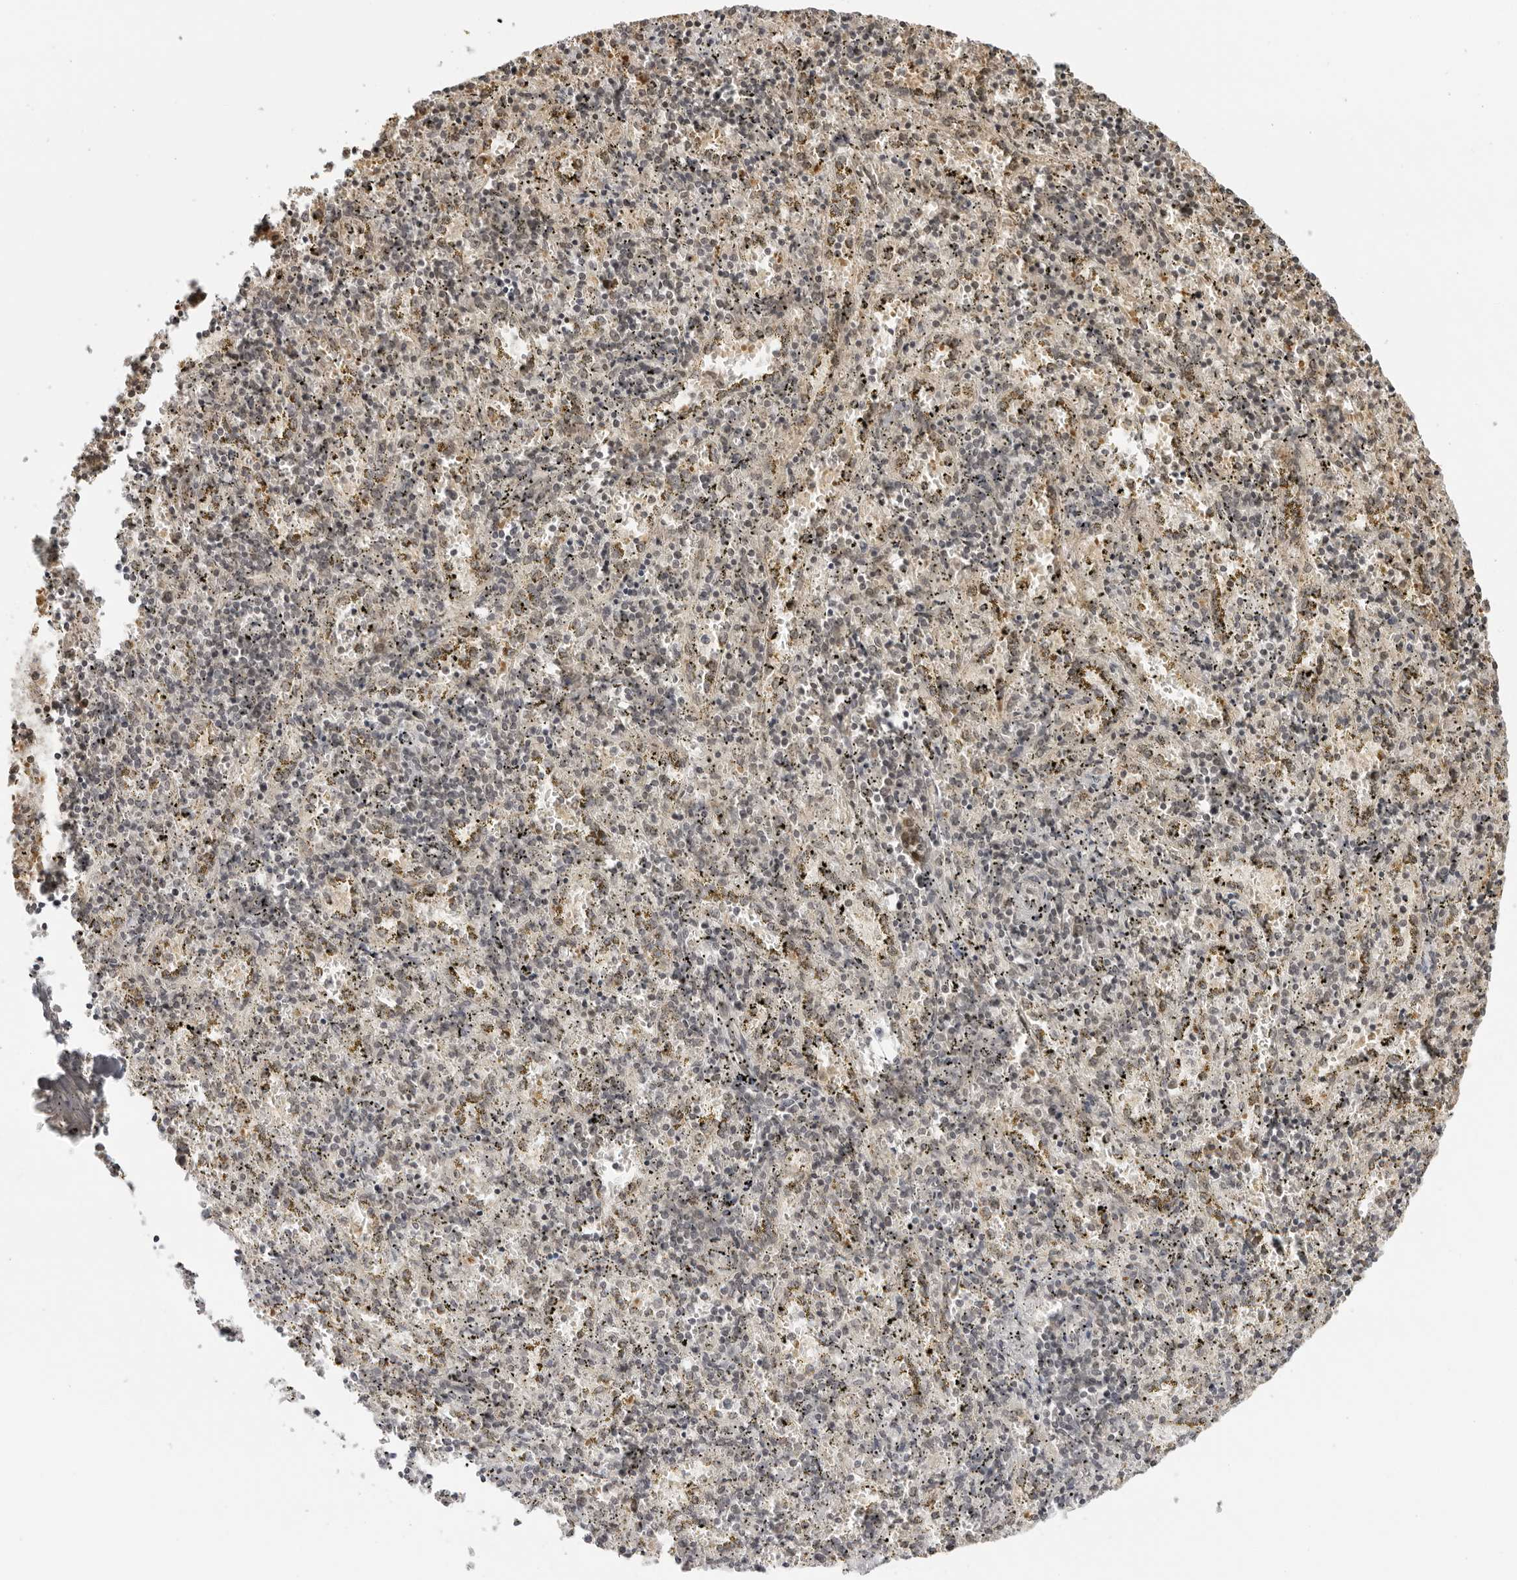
{"staining": {"intensity": "weak", "quantity": "25%-75%", "location": "nuclear"}, "tissue": "spleen", "cell_type": "Cells in red pulp", "image_type": "normal", "snomed": [{"axis": "morphology", "description": "Normal tissue, NOS"}, {"axis": "topography", "description": "Spleen"}], "caption": "A photomicrograph of spleen stained for a protein reveals weak nuclear brown staining in cells in red pulp. The protein of interest is stained brown, and the nuclei are stained in blue (DAB IHC with brightfield microscopy, high magnification).", "gene": "PRRC2C", "patient": {"sex": "male", "age": 11}}